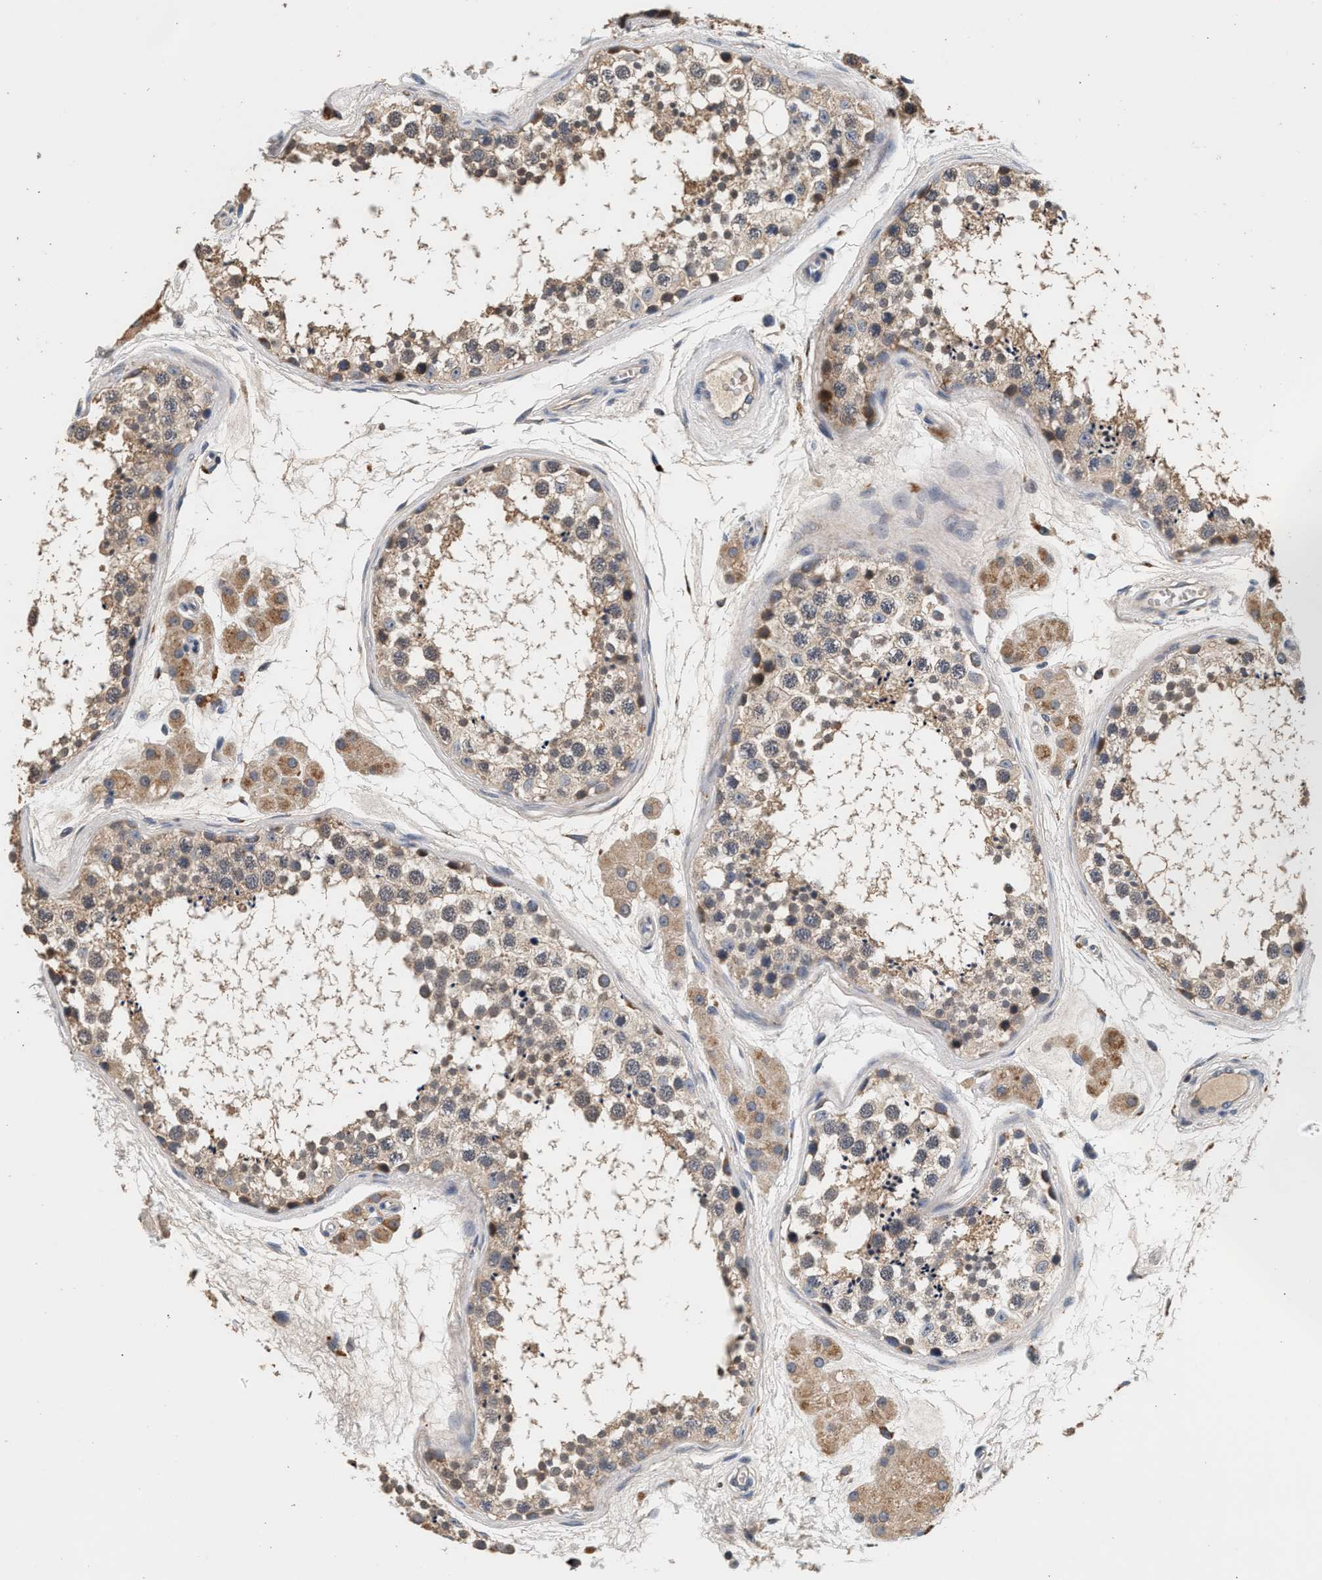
{"staining": {"intensity": "weak", "quantity": ">75%", "location": "cytoplasmic/membranous"}, "tissue": "testis", "cell_type": "Cells in seminiferous ducts", "image_type": "normal", "snomed": [{"axis": "morphology", "description": "Normal tissue, NOS"}, {"axis": "topography", "description": "Testis"}], "caption": "DAB (3,3'-diaminobenzidine) immunohistochemical staining of unremarkable human testis exhibits weak cytoplasmic/membranous protein staining in about >75% of cells in seminiferous ducts.", "gene": "PTGR3", "patient": {"sex": "male", "age": 56}}